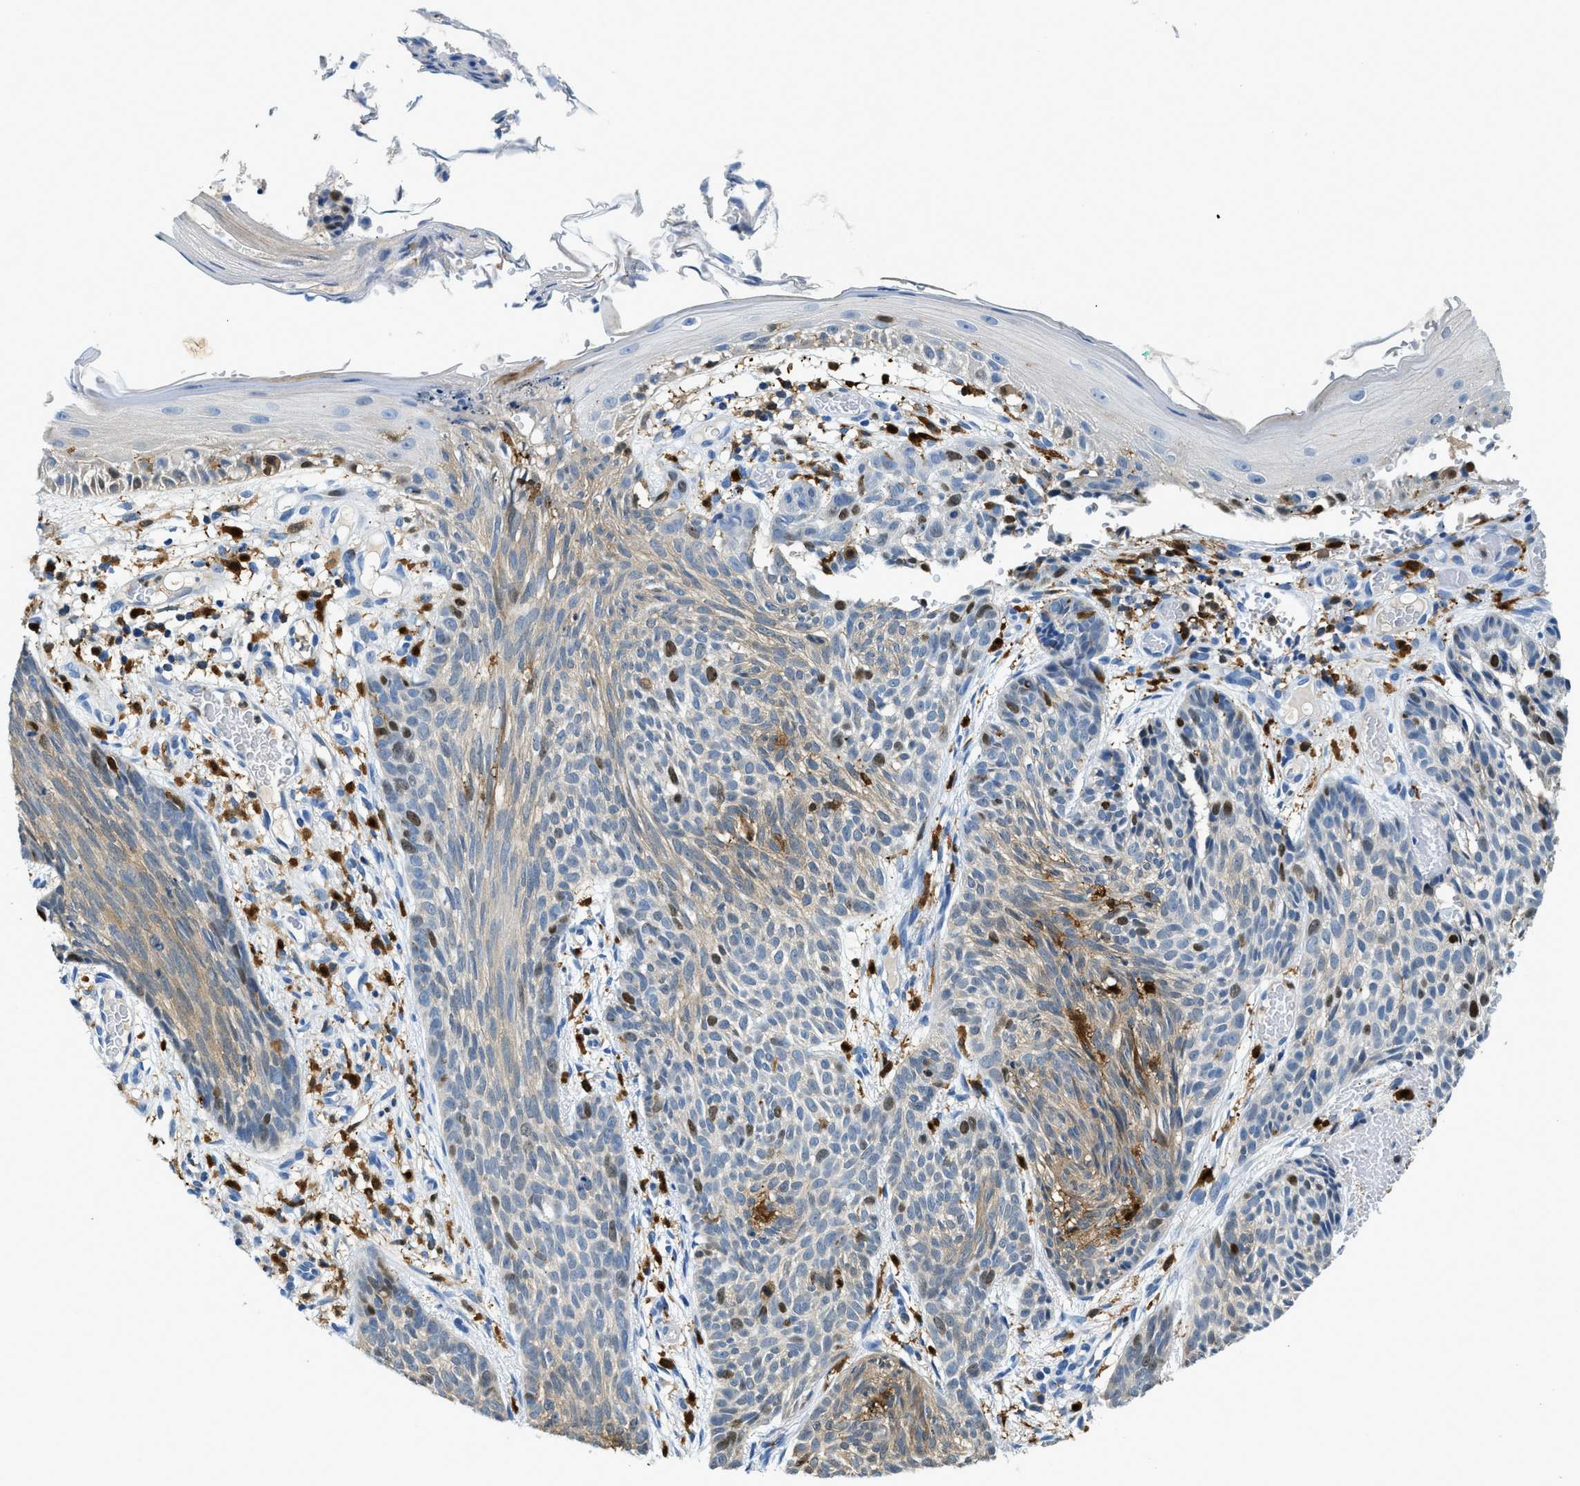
{"staining": {"intensity": "weak", "quantity": "<25%", "location": "nuclear"}, "tissue": "skin cancer", "cell_type": "Tumor cells", "image_type": "cancer", "snomed": [{"axis": "morphology", "description": "Basal cell carcinoma"}, {"axis": "topography", "description": "Skin"}], "caption": "Basal cell carcinoma (skin) was stained to show a protein in brown. There is no significant staining in tumor cells.", "gene": "CAPG", "patient": {"sex": "female", "age": 59}}